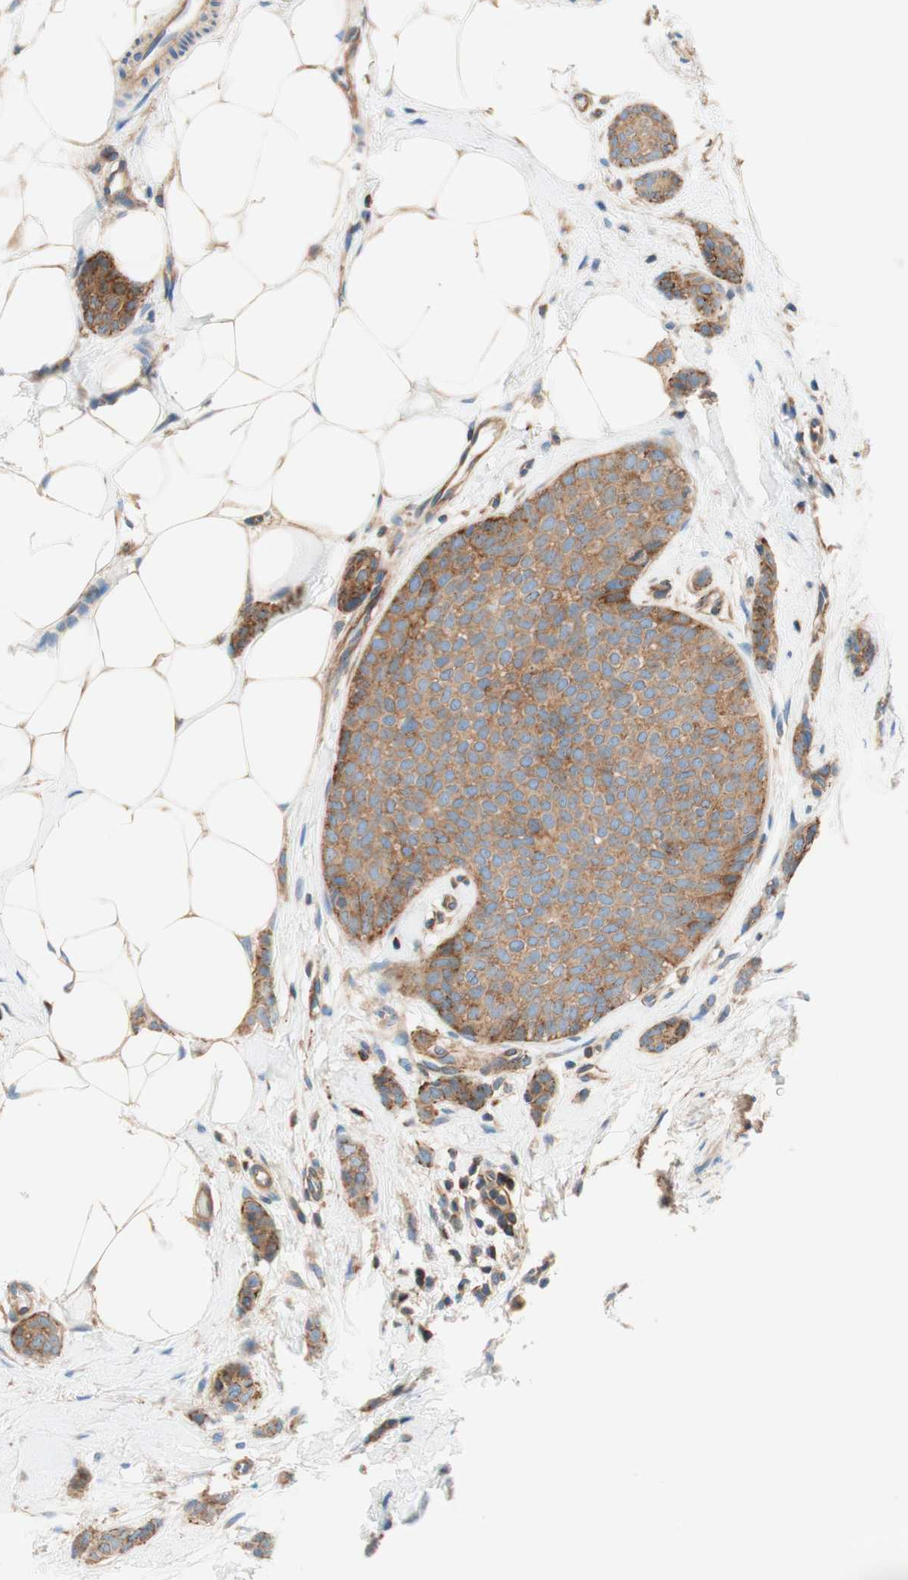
{"staining": {"intensity": "moderate", "quantity": ">75%", "location": "cytoplasmic/membranous"}, "tissue": "breast cancer", "cell_type": "Tumor cells", "image_type": "cancer", "snomed": [{"axis": "morphology", "description": "Lobular carcinoma"}, {"axis": "topography", "description": "Skin"}, {"axis": "topography", "description": "Breast"}], "caption": "Immunohistochemical staining of lobular carcinoma (breast) demonstrates moderate cytoplasmic/membranous protein positivity in approximately >75% of tumor cells. Using DAB (brown) and hematoxylin (blue) stains, captured at high magnification using brightfield microscopy.", "gene": "VPS26A", "patient": {"sex": "female", "age": 46}}